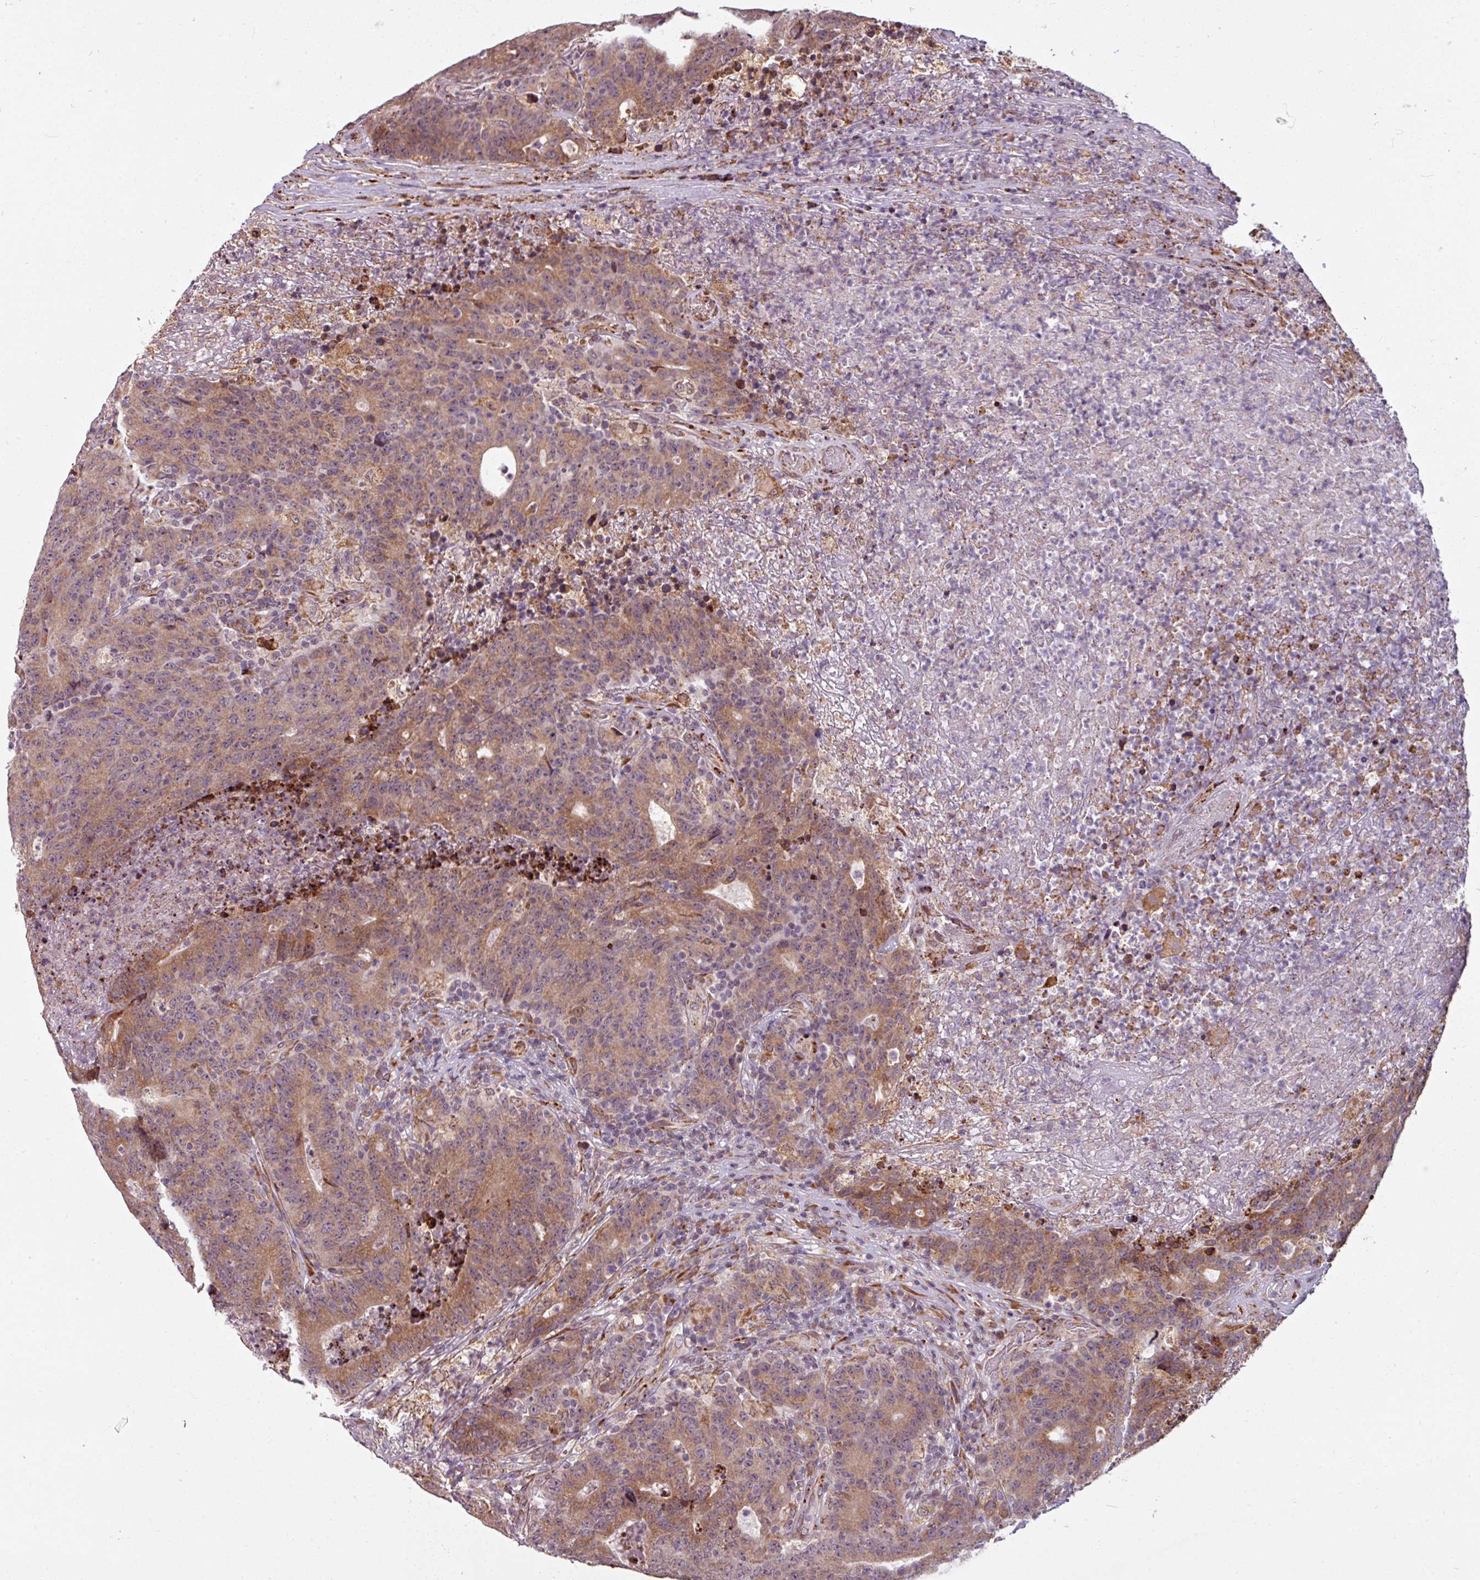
{"staining": {"intensity": "moderate", "quantity": ">75%", "location": "cytoplasmic/membranous"}, "tissue": "colorectal cancer", "cell_type": "Tumor cells", "image_type": "cancer", "snomed": [{"axis": "morphology", "description": "Adenocarcinoma, NOS"}, {"axis": "topography", "description": "Colon"}], "caption": "Human colorectal cancer stained with a protein marker demonstrates moderate staining in tumor cells.", "gene": "MAGT1", "patient": {"sex": "female", "age": 75}}